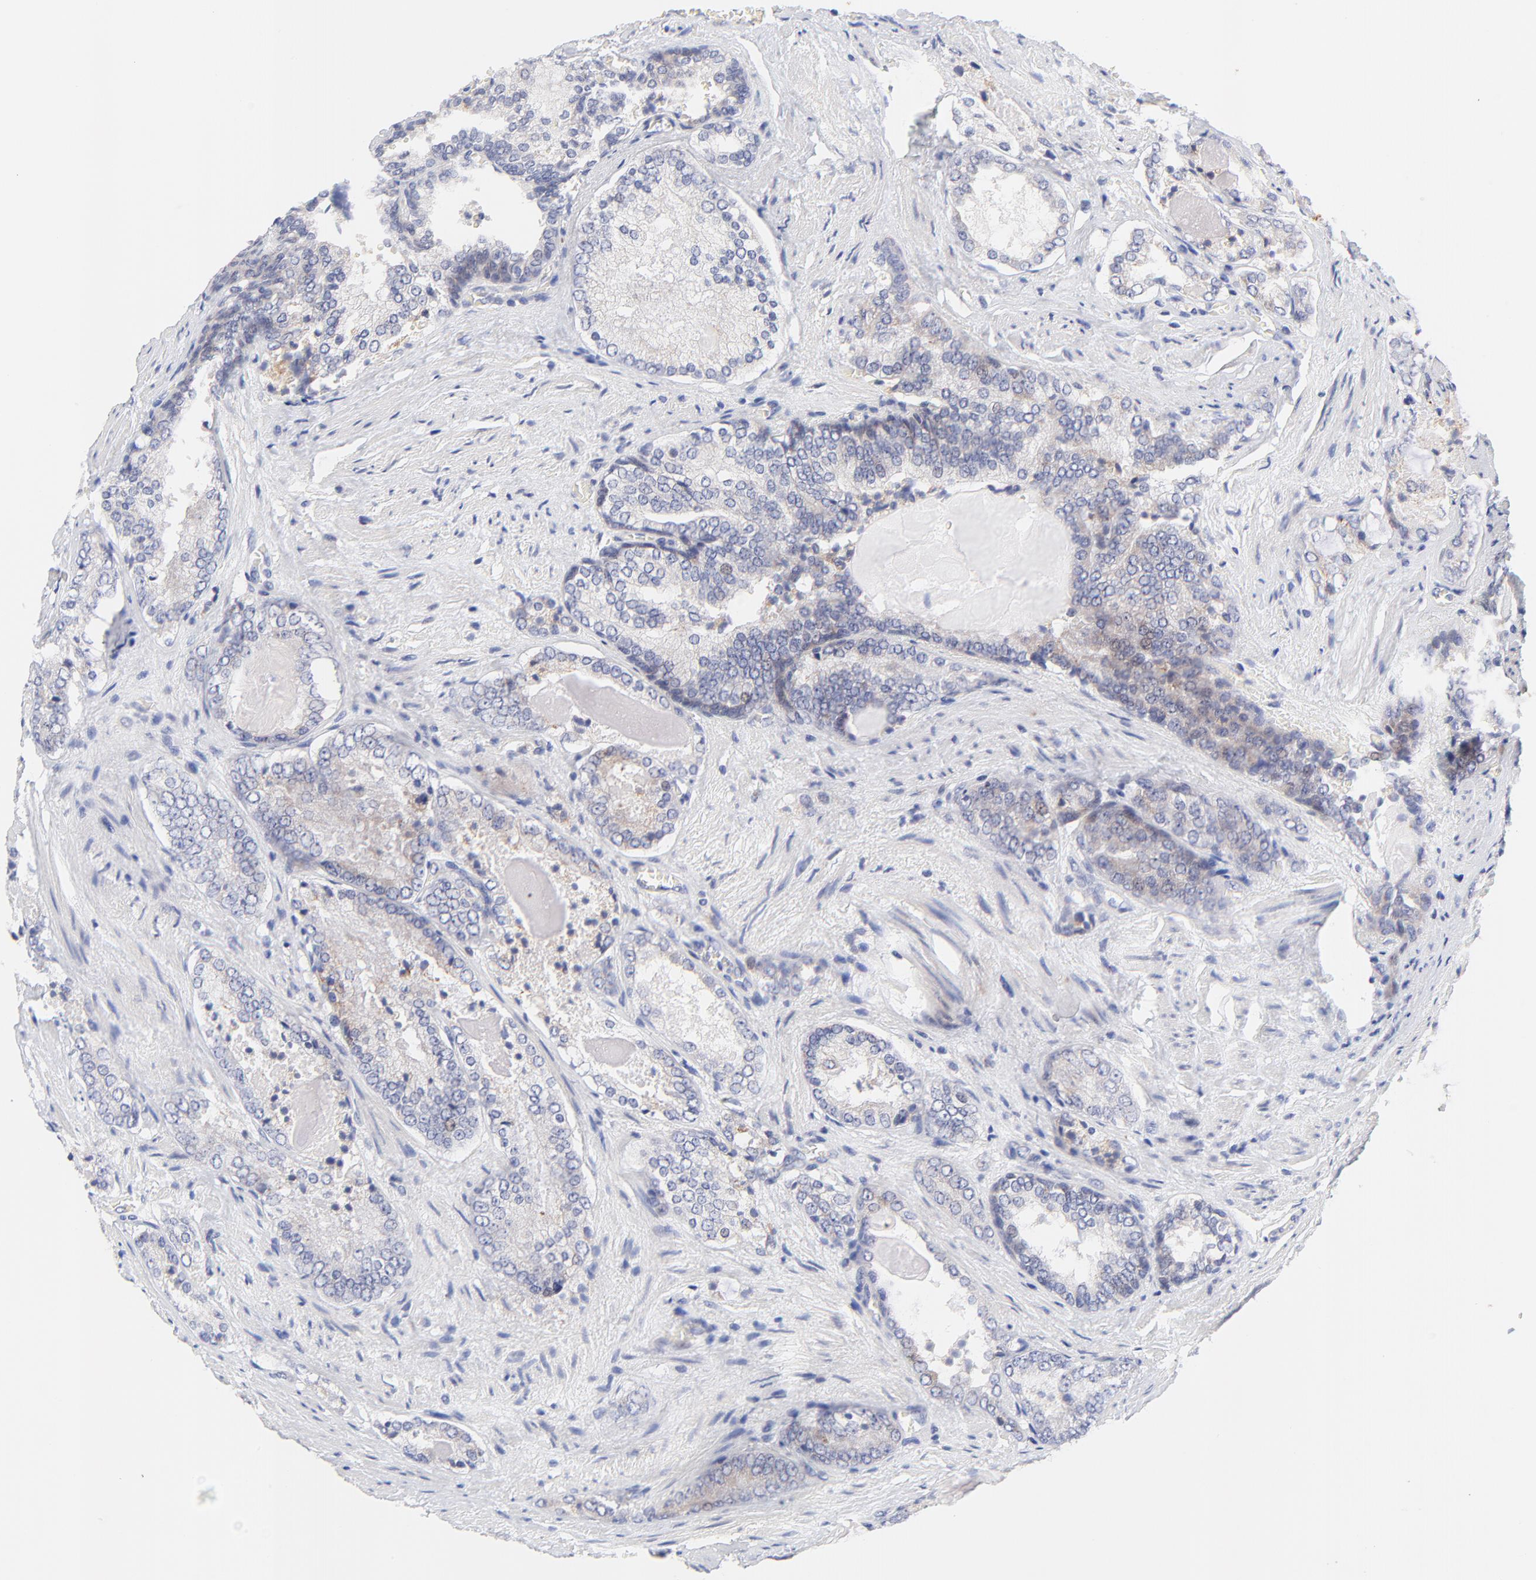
{"staining": {"intensity": "weak", "quantity": ">75%", "location": "cytoplasmic/membranous"}, "tissue": "prostate cancer", "cell_type": "Tumor cells", "image_type": "cancer", "snomed": [{"axis": "morphology", "description": "Adenocarcinoma, Medium grade"}, {"axis": "topography", "description": "Prostate"}], "caption": "Prostate cancer stained for a protein shows weak cytoplasmic/membranous positivity in tumor cells.", "gene": "AFF2", "patient": {"sex": "male", "age": 60}}